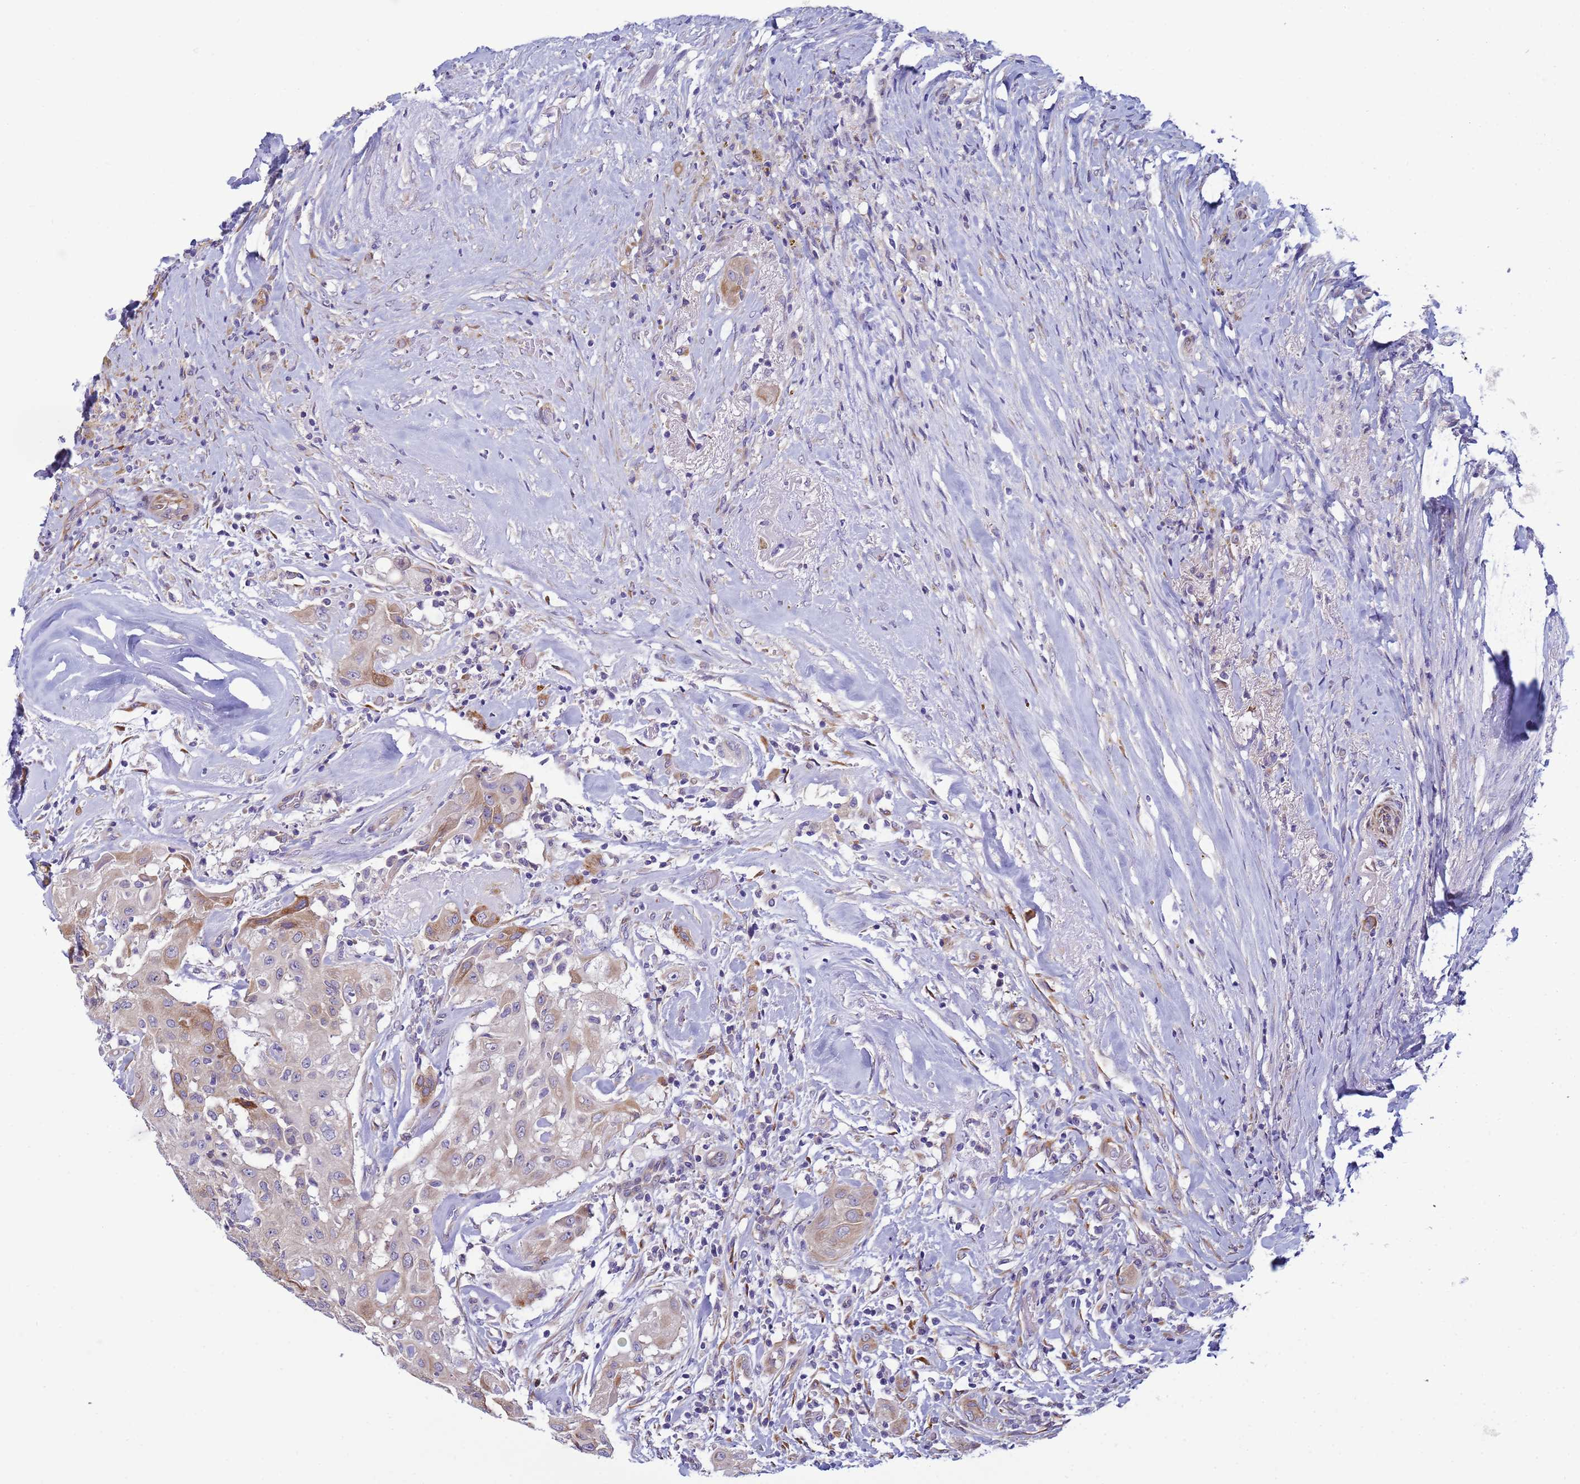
{"staining": {"intensity": "moderate", "quantity": "<25%", "location": "cytoplasmic/membranous"}, "tissue": "thyroid cancer", "cell_type": "Tumor cells", "image_type": "cancer", "snomed": [{"axis": "morphology", "description": "Papillary adenocarcinoma, NOS"}, {"axis": "topography", "description": "Thyroid gland"}], "caption": "Tumor cells show moderate cytoplasmic/membranous expression in approximately <25% of cells in thyroid cancer (papillary adenocarcinoma).", "gene": "TRPC6", "patient": {"sex": "female", "age": 59}}